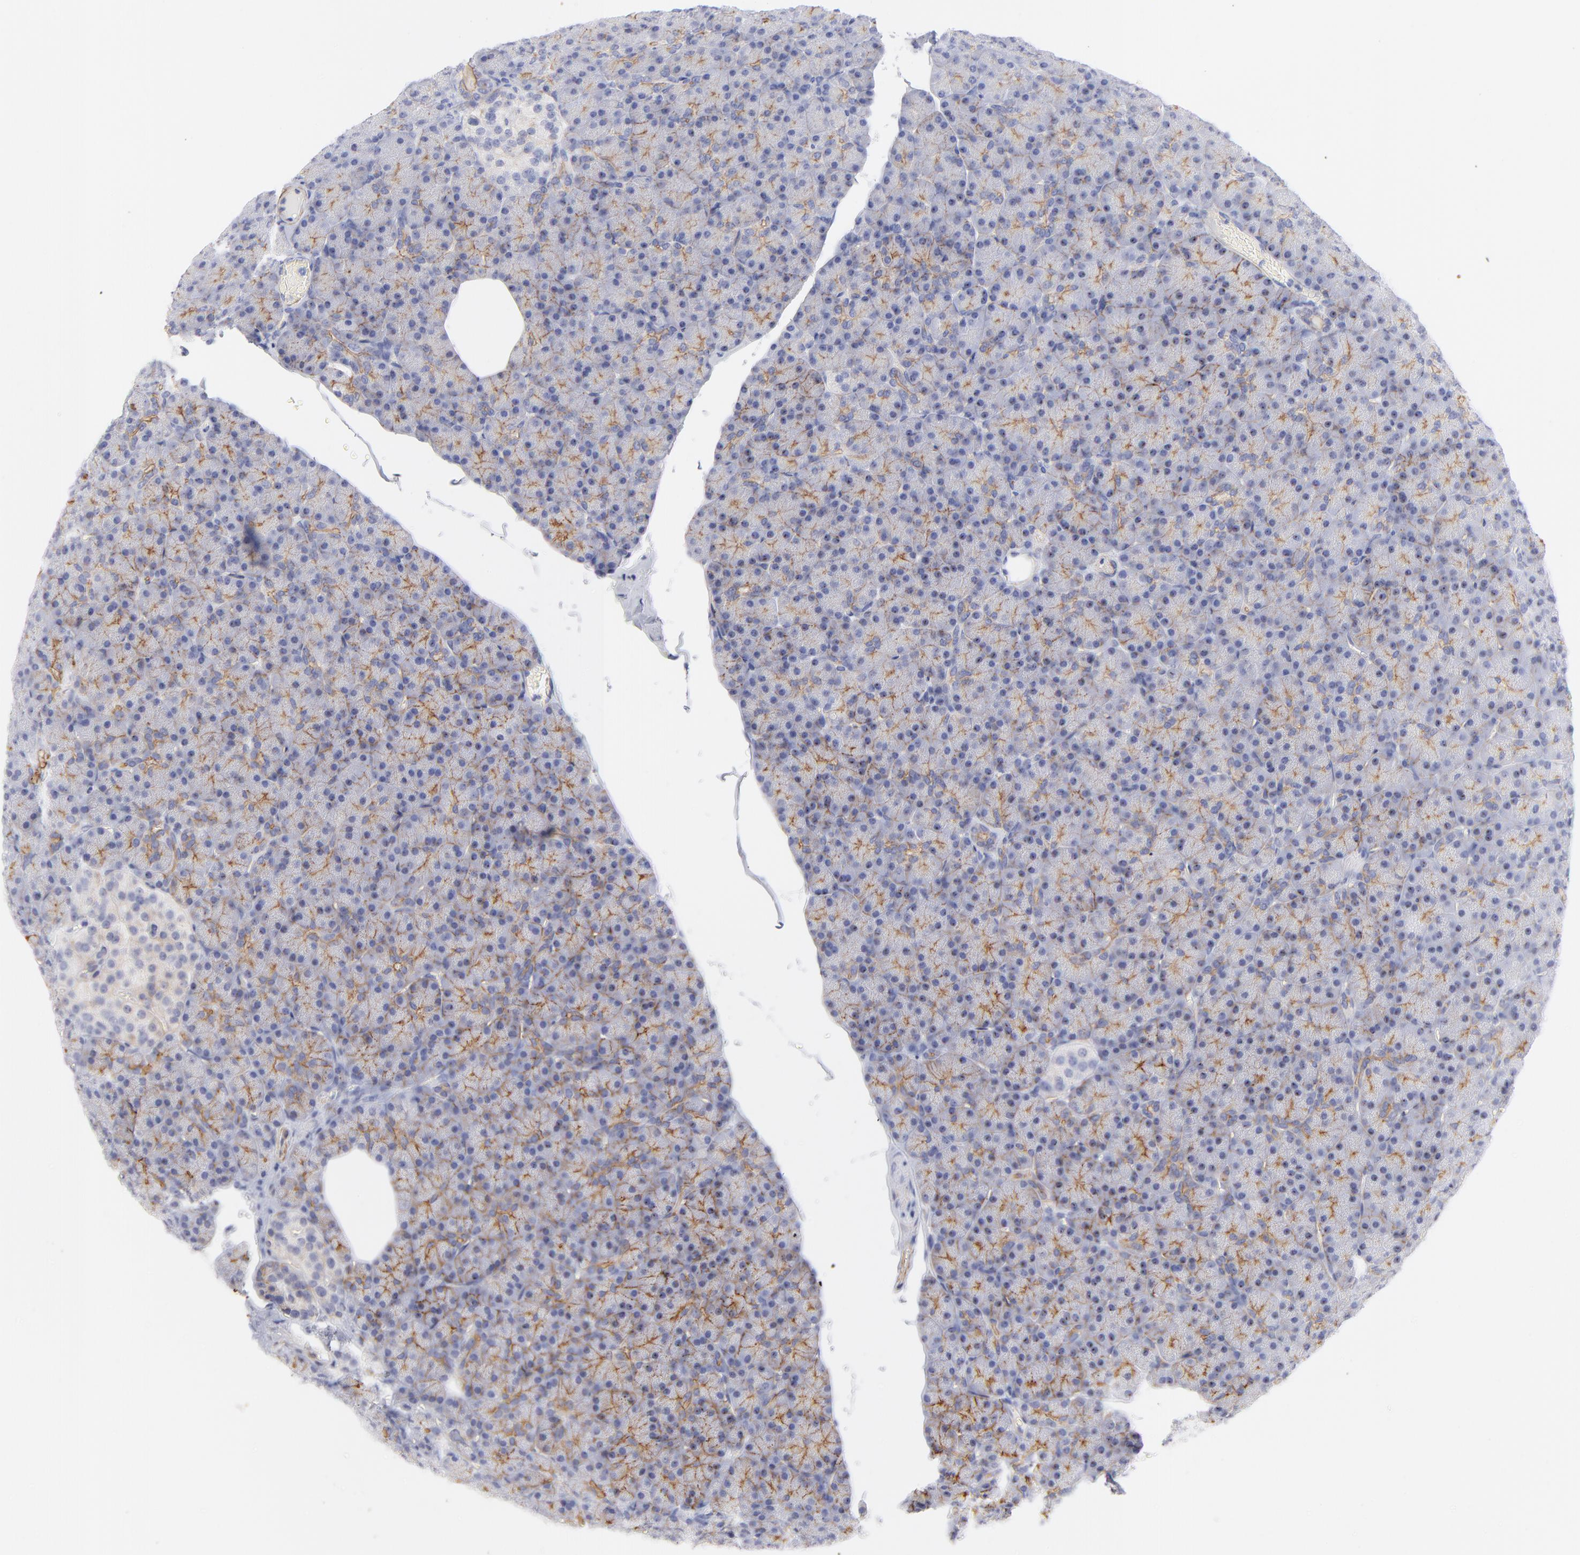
{"staining": {"intensity": "moderate", "quantity": ">75%", "location": "cytoplasmic/membranous"}, "tissue": "pancreas", "cell_type": "Exocrine glandular cells", "image_type": "normal", "snomed": [{"axis": "morphology", "description": "Normal tissue, NOS"}, {"axis": "topography", "description": "Pancreas"}], "caption": "Benign pancreas exhibits moderate cytoplasmic/membranous staining in approximately >75% of exocrine glandular cells, visualized by immunohistochemistry.", "gene": "ACTA2", "patient": {"sex": "female", "age": 43}}